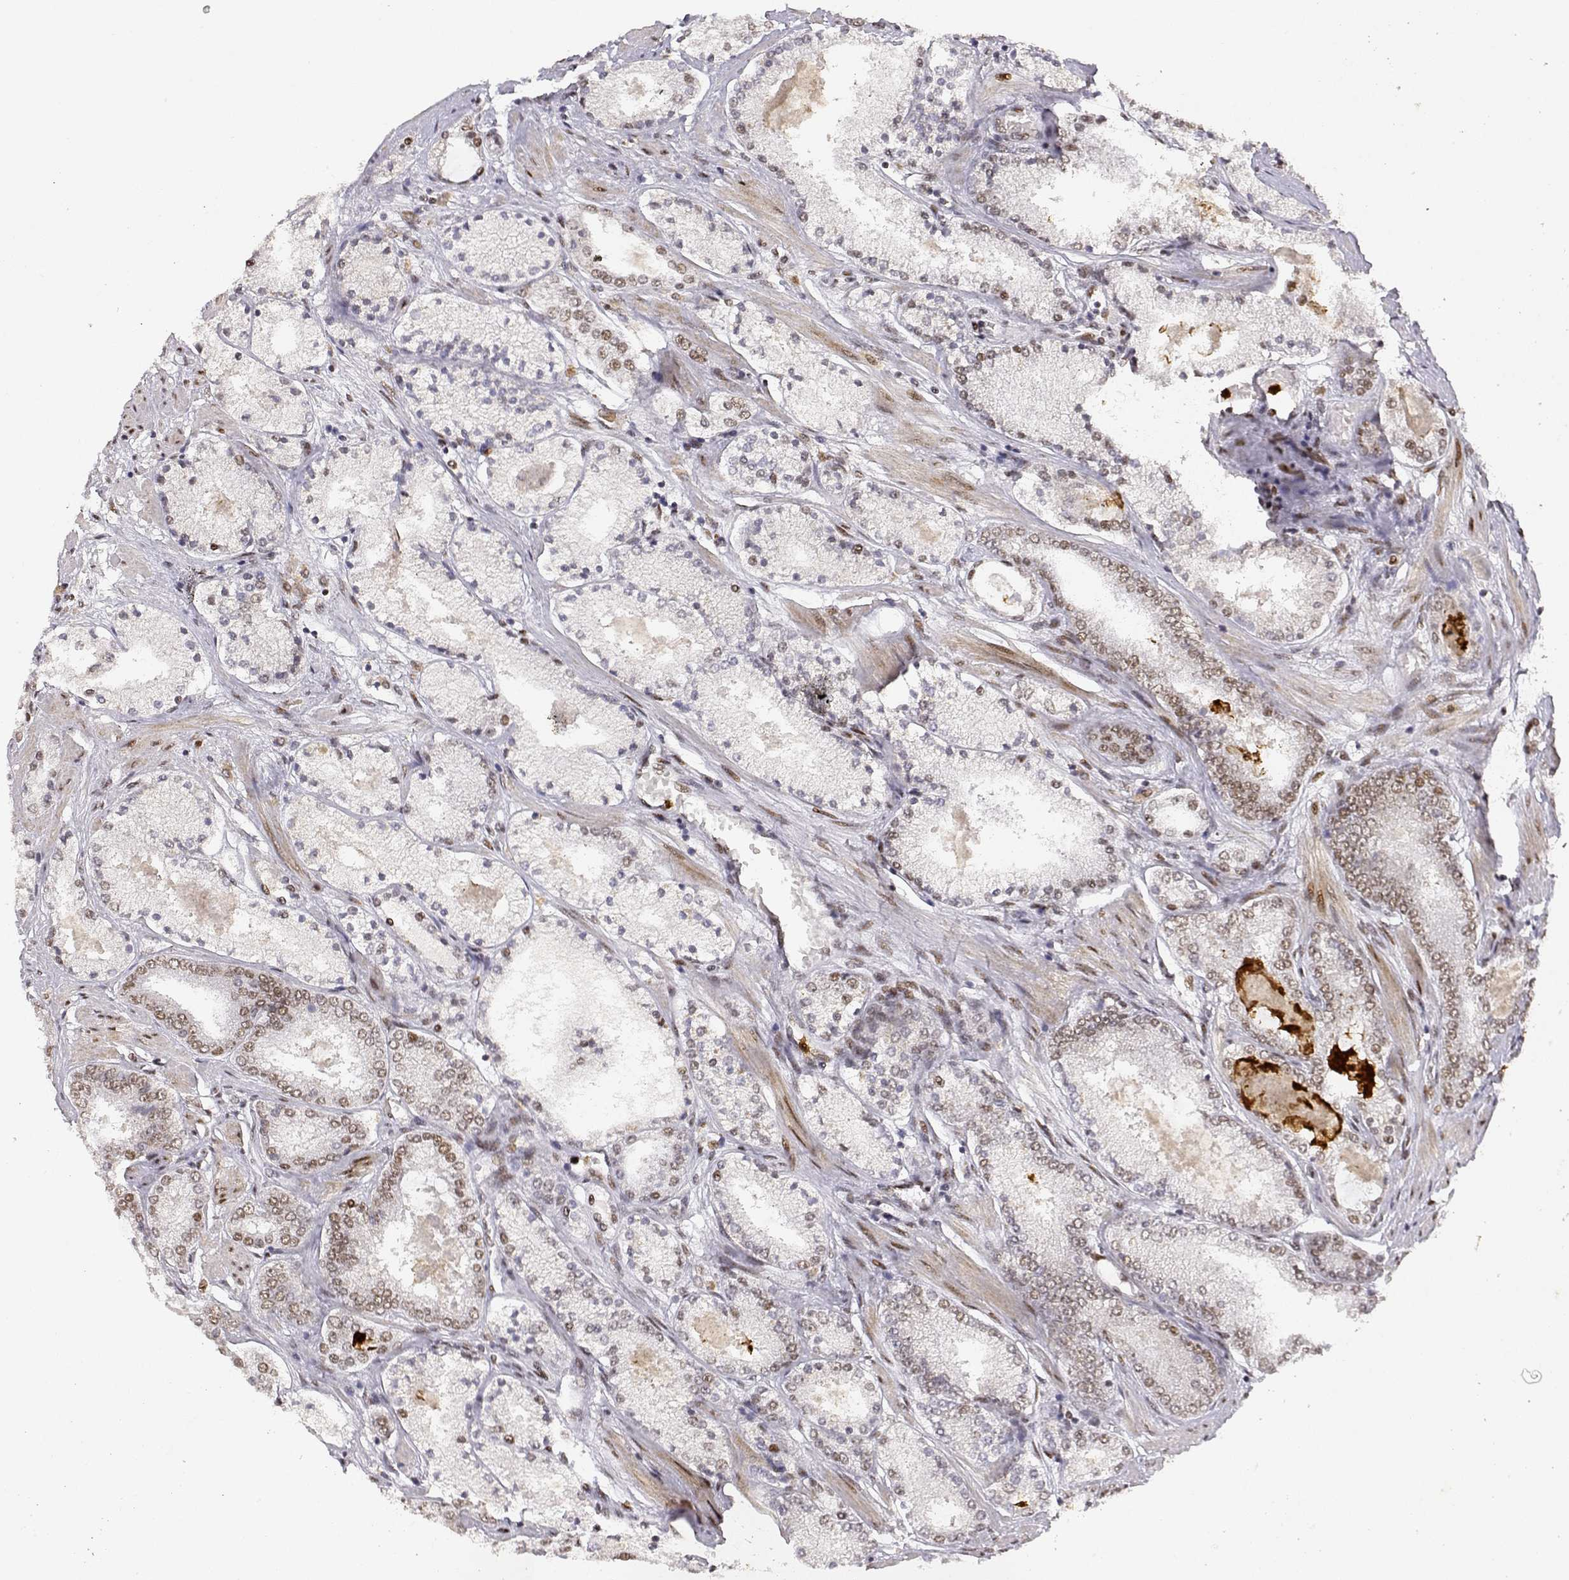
{"staining": {"intensity": "moderate", "quantity": "<25%", "location": "nuclear"}, "tissue": "prostate cancer", "cell_type": "Tumor cells", "image_type": "cancer", "snomed": [{"axis": "morphology", "description": "Adenocarcinoma, High grade"}, {"axis": "topography", "description": "Prostate"}], "caption": "This is an image of IHC staining of adenocarcinoma (high-grade) (prostate), which shows moderate expression in the nuclear of tumor cells.", "gene": "RSF1", "patient": {"sex": "male", "age": 63}}